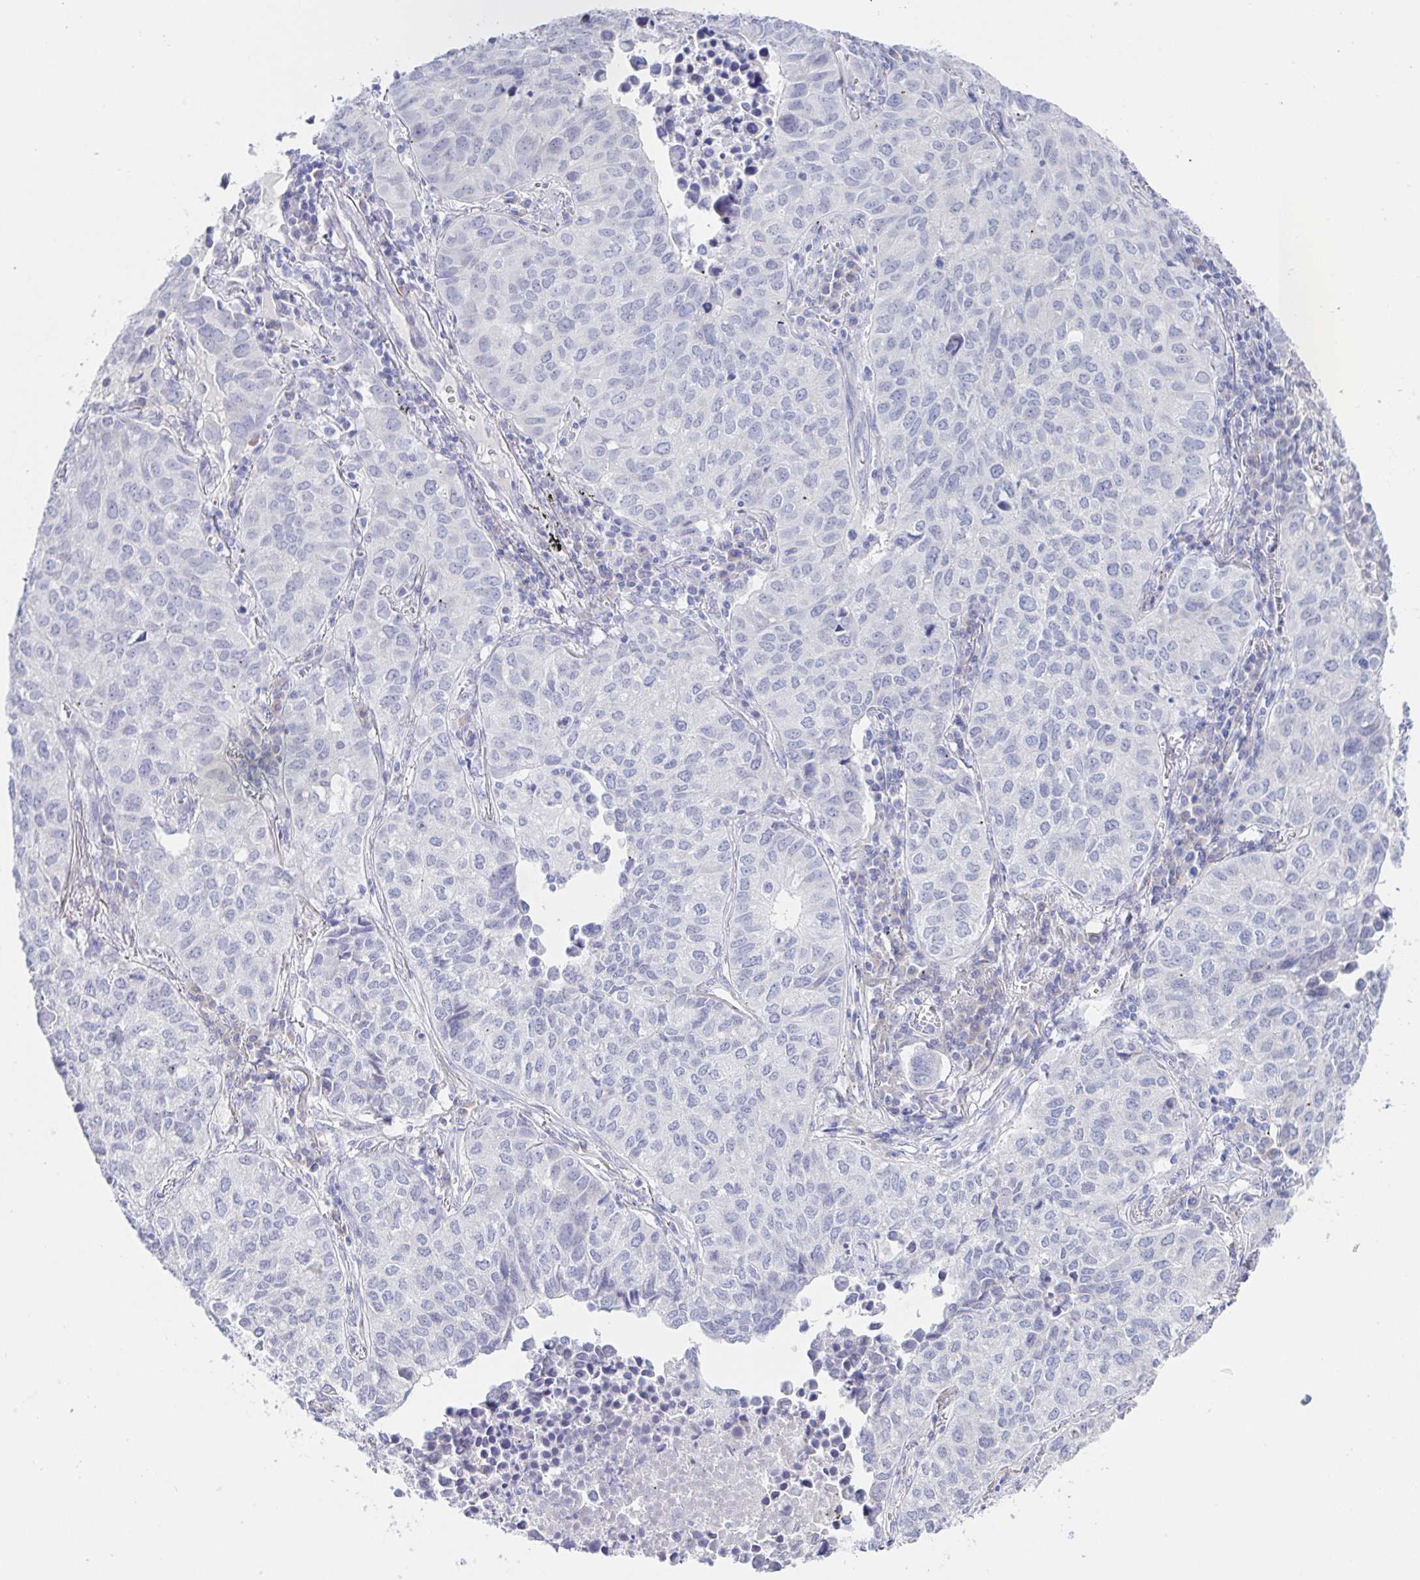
{"staining": {"intensity": "negative", "quantity": "none", "location": "none"}, "tissue": "lung cancer", "cell_type": "Tumor cells", "image_type": "cancer", "snomed": [{"axis": "morphology", "description": "Adenocarcinoma, NOS"}, {"axis": "topography", "description": "Lung"}], "caption": "Immunohistochemical staining of lung adenocarcinoma shows no significant expression in tumor cells. The staining was performed using DAB (3,3'-diaminobenzidine) to visualize the protein expression in brown, while the nuclei were stained in blue with hematoxylin (Magnification: 20x).", "gene": "SIAH3", "patient": {"sex": "female", "age": 50}}